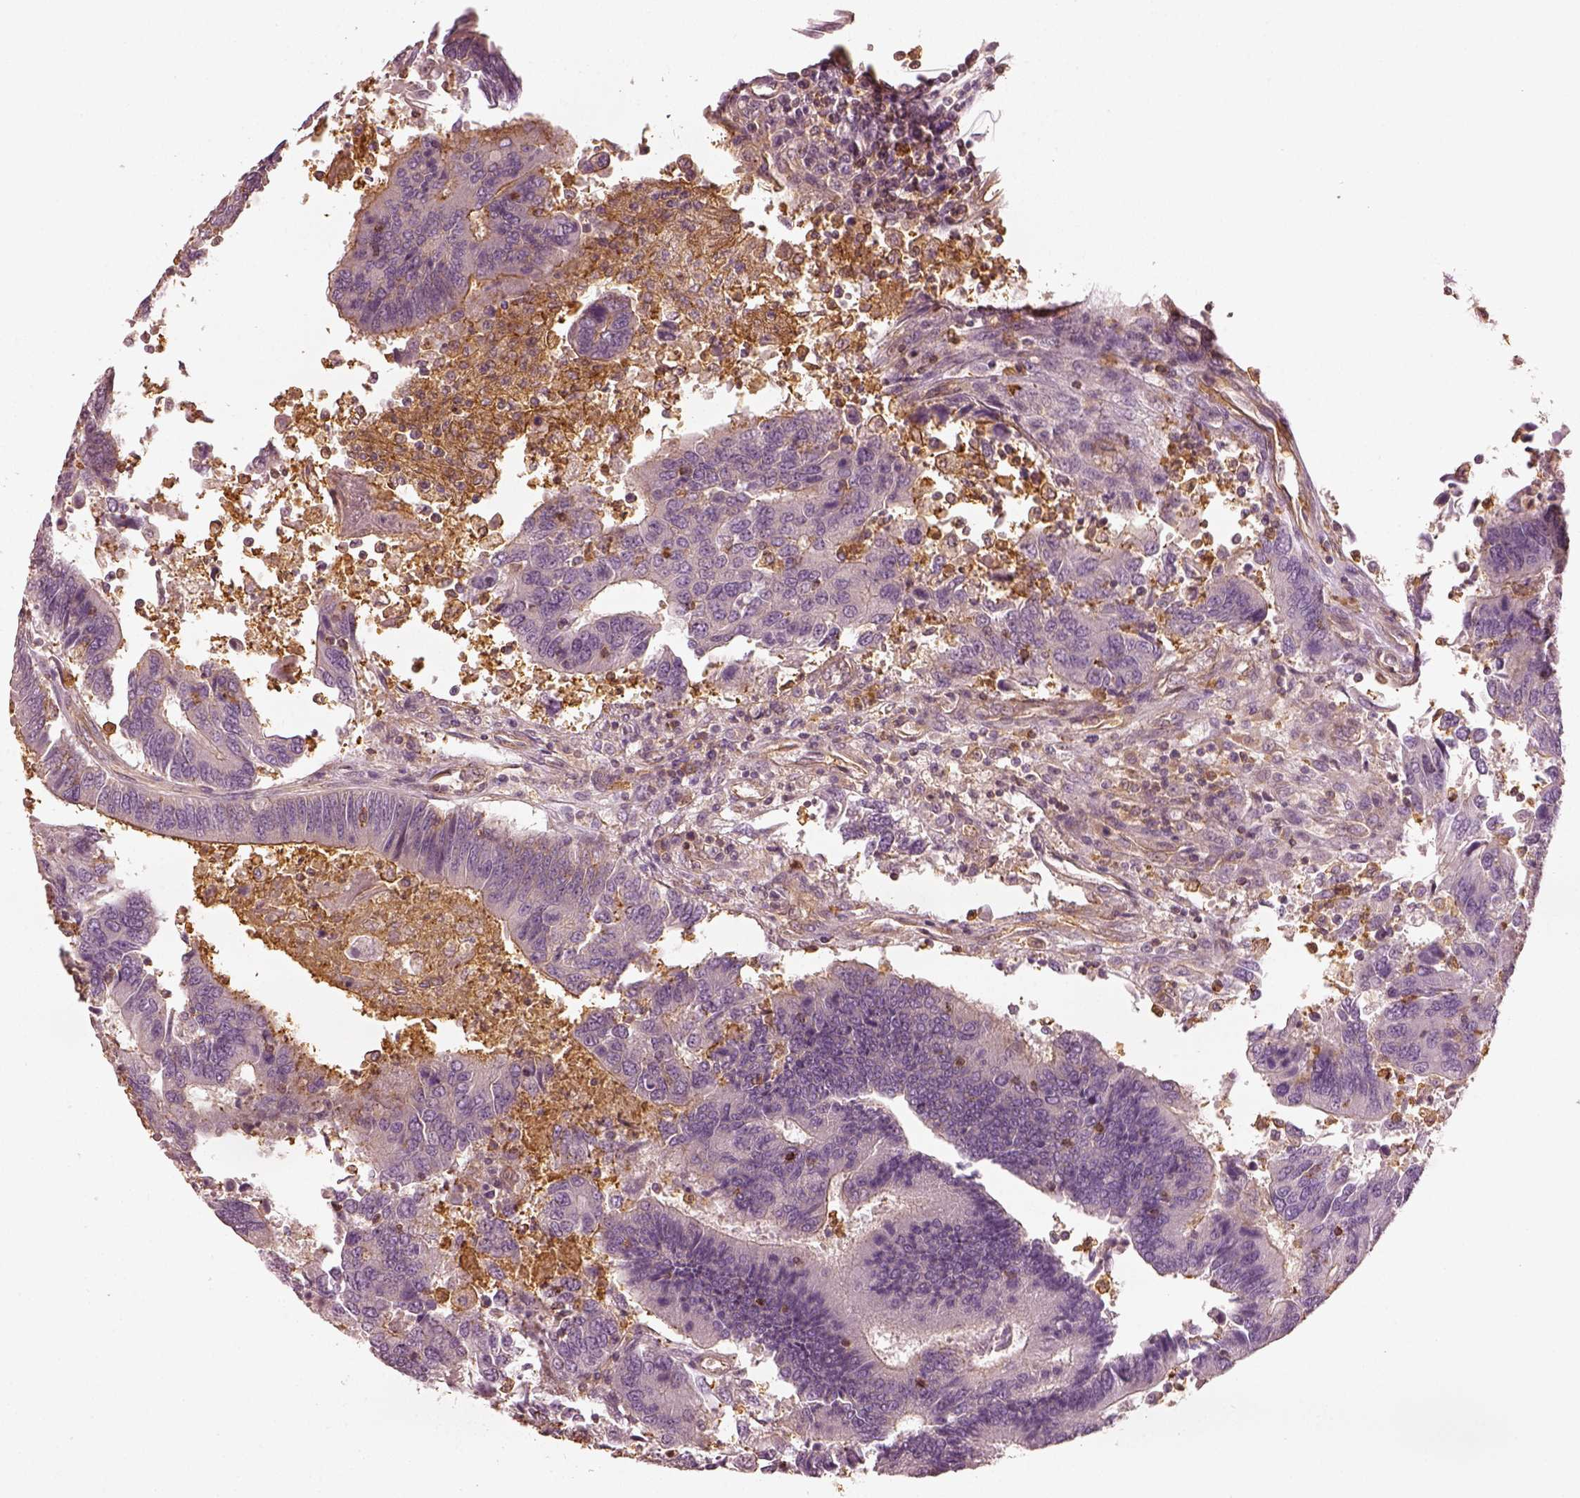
{"staining": {"intensity": "negative", "quantity": "none", "location": "none"}, "tissue": "colorectal cancer", "cell_type": "Tumor cells", "image_type": "cancer", "snomed": [{"axis": "morphology", "description": "Adenocarcinoma, NOS"}, {"axis": "topography", "description": "Colon"}], "caption": "Immunohistochemistry (IHC) photomicrograph of colorectal adenocarcinoma stained for a protein (brown), which demonstrates no positivity in tumor cells.", "gene": "ZYX", "patient": {"sex": "female", "age": 67}}